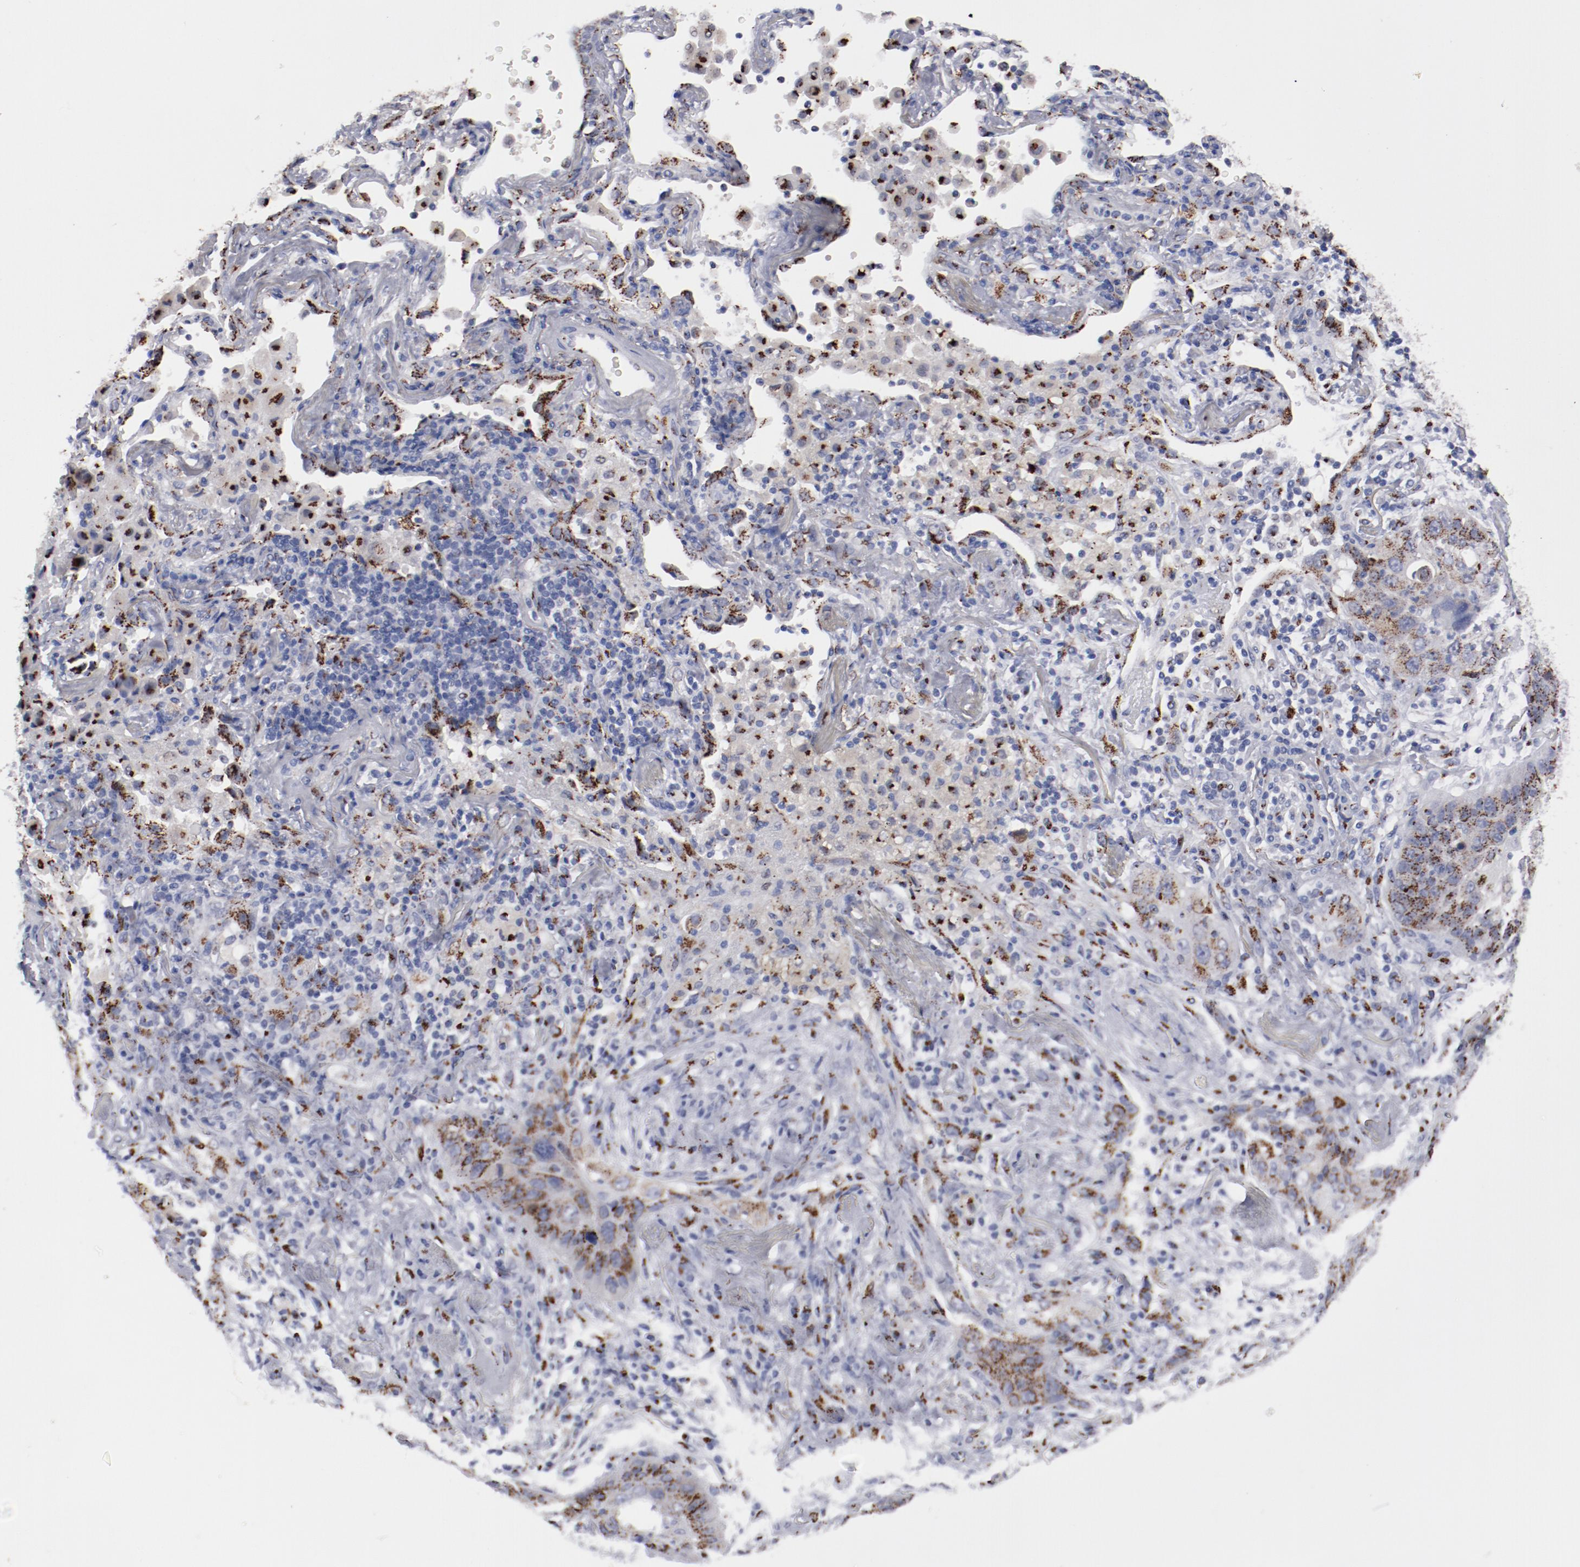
{"staining": {"intensity": "strong", "quantity": ">75%", "location": "cytoplasmic/membranous"}, "tissue": "lung cancer", "cell_type": "Tumor cells", "image_type": "cancer", "snomed": [{"axis": "morphology", "description": "Squamous cell carcinoma, NOS"}, {"axis": "topography", "description": "Lung"}], "caption": "Tumor cells reveal strong cytoplasmic/membranous staining in about >75% of cells in lung cancer. (DAB (3,3'-diaminobenzidine) IHC with brightfield microscopy, high magnification).", "gene": "GOLIM4", "patient": {"sex": "female", "age": 67}}